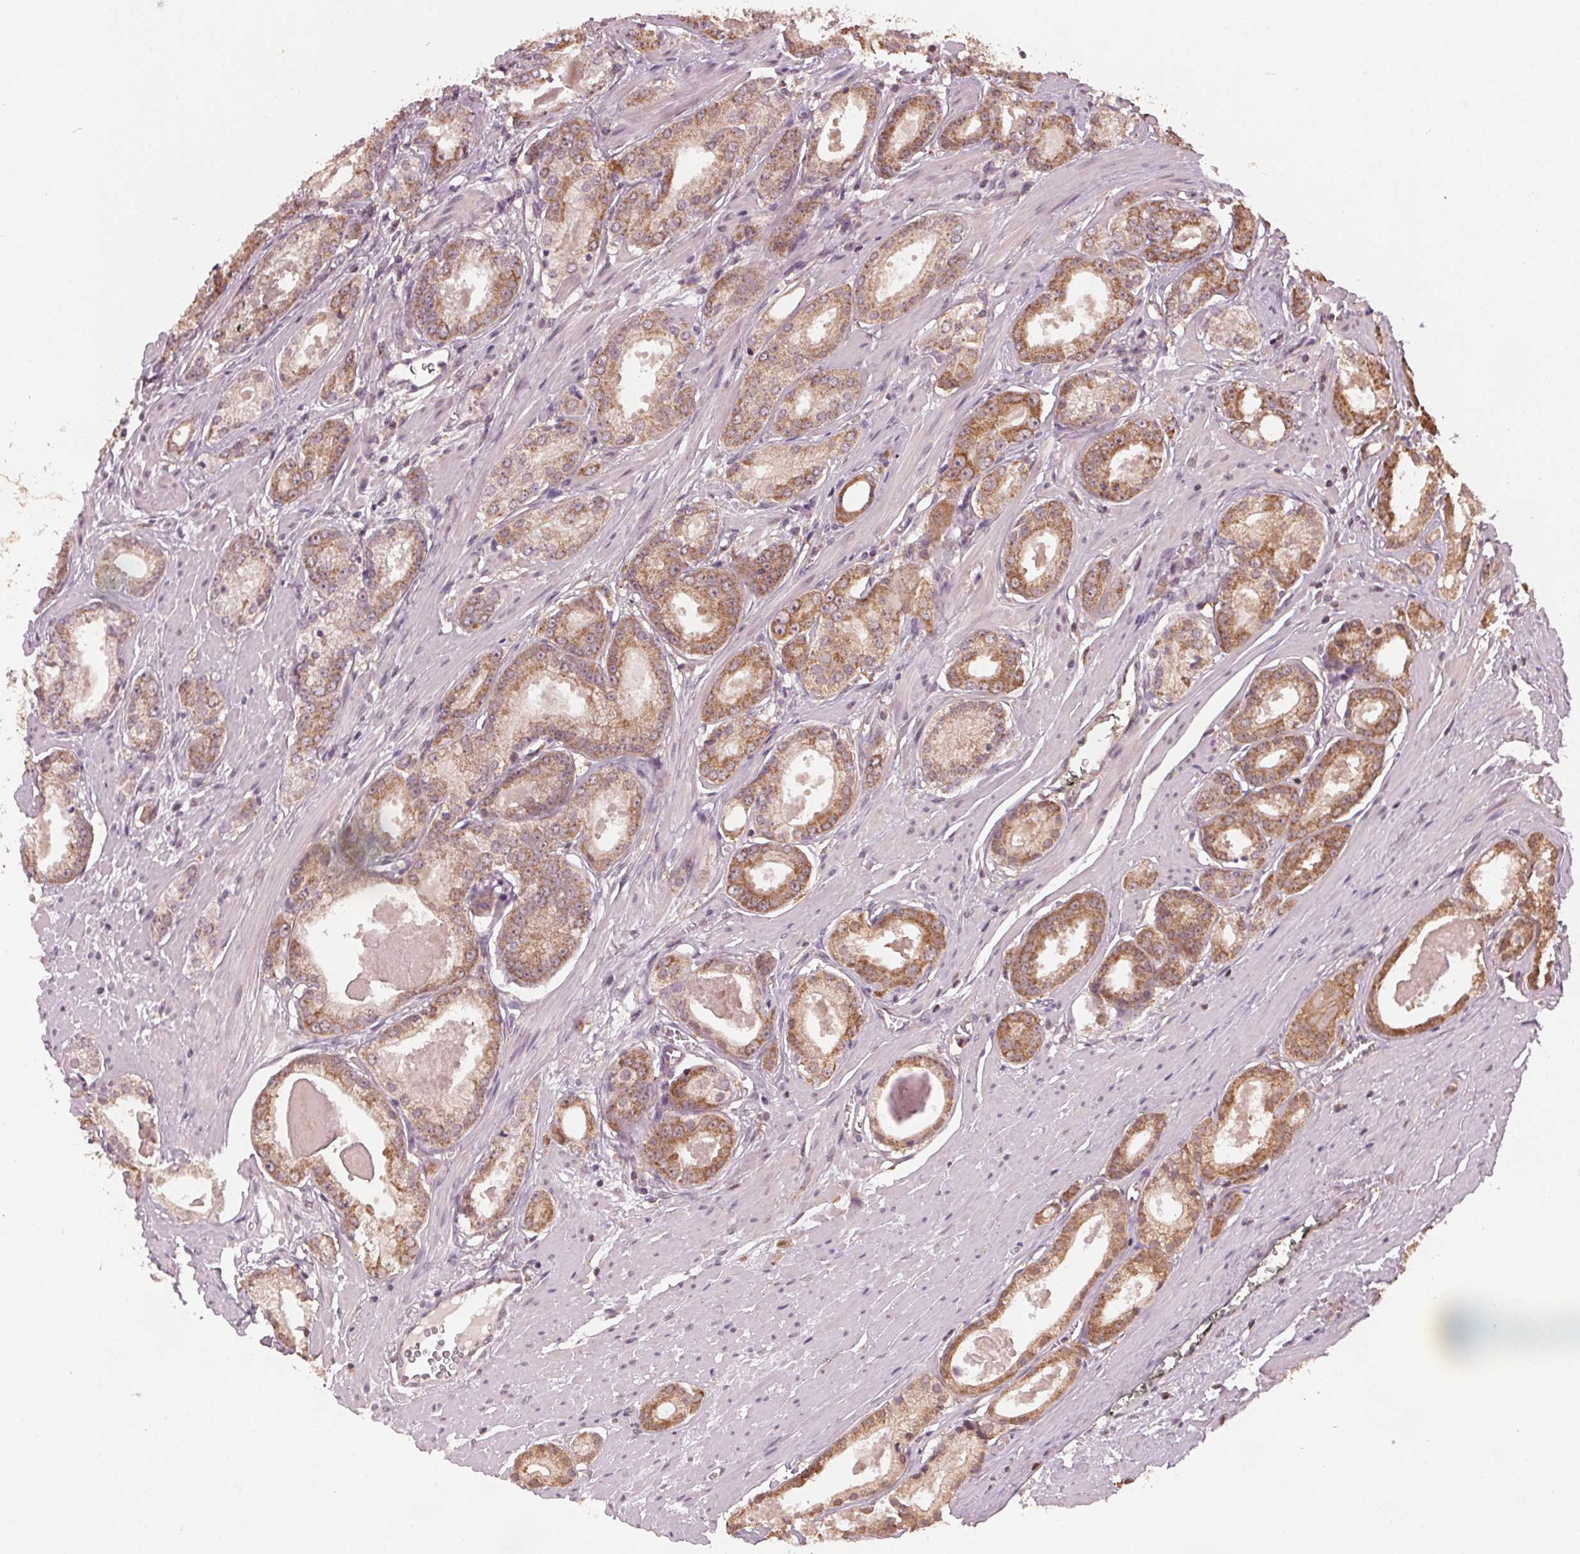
{"staining": {"intensity": "moderate", "quantity": ">75%", "location": "cytoplasmic/membranous"}, "tissue": "prostate cancer", "cell_type": "Tumor cells", "image_type": "cancer", "snomed": [{"axis": "morphology", "description": "Adenocarcinoma, NOS"}, {"axis": "morphology", "description": "Adenocarcinoma, Low grade"}, {"axis": "topography", "description": "Prostate"}], "caption": "Immunohistochemistry (DAB) staining of prostate cancer shows moderate cytoplasmic/membranous protein expression in about >75% of tumor cells. (Stains: DAB (3,3'-diaminobenzidine) in brown, nuclei in blue, Microscopy: brightfield microscopy at high magnification).", "gene": "ARHGAP6", "patient": {"sex": "male", "age": 64}}